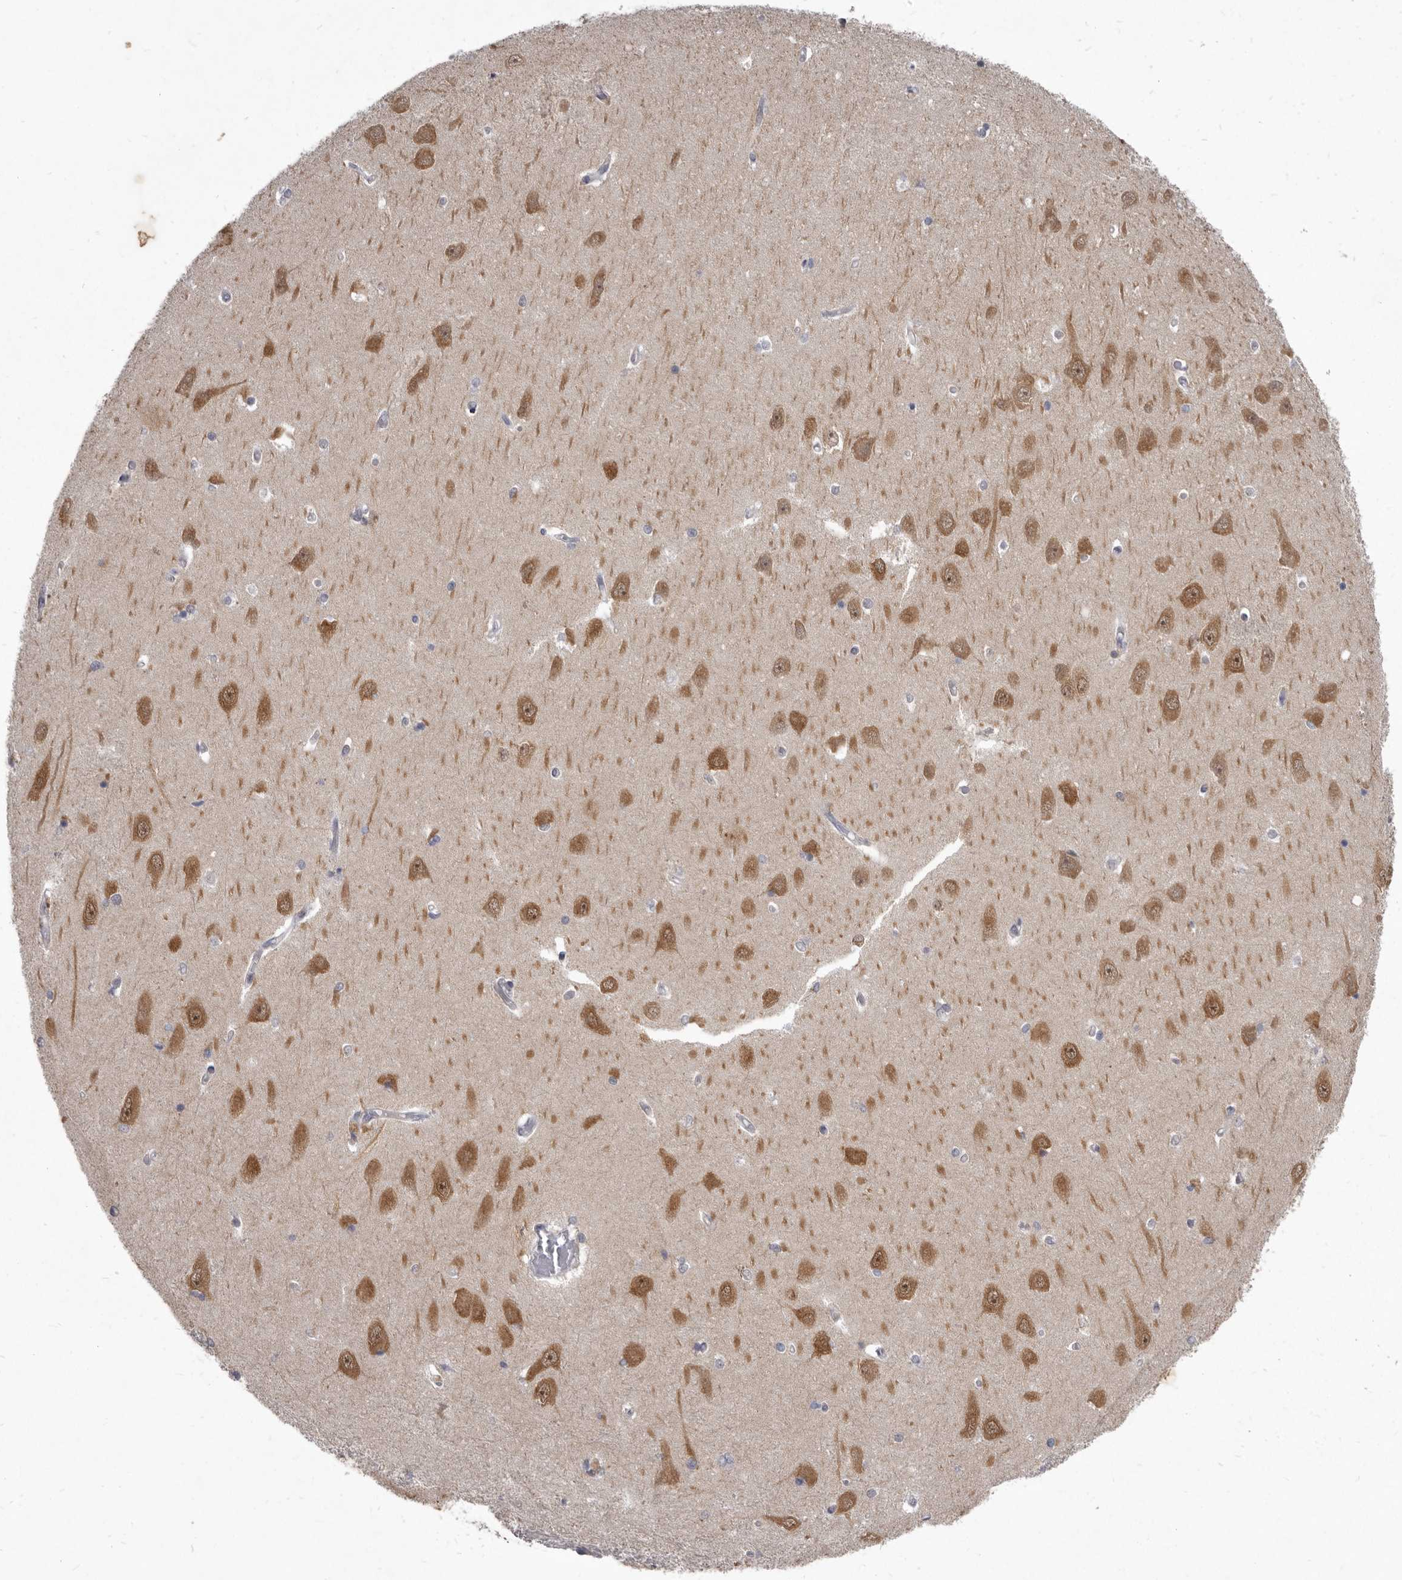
{"staining": {"intensity": "negative", "quantity": "none", "location": "none"}, "tissue": "hippocampus", "cell_type": "Glial cells", "image_type": "normal", "snomed": [{"axis": "morphology", "description": "Normal tissue, NOS"}, {"axis": "topography", "description": "Hippocampus"}], "caption": "Immunohistochemical staining of benign human hippocampus exhibits no significant staining in glial cells.", "gene": "GSK3B", "patient": {"sex": "male", "age": 45}}